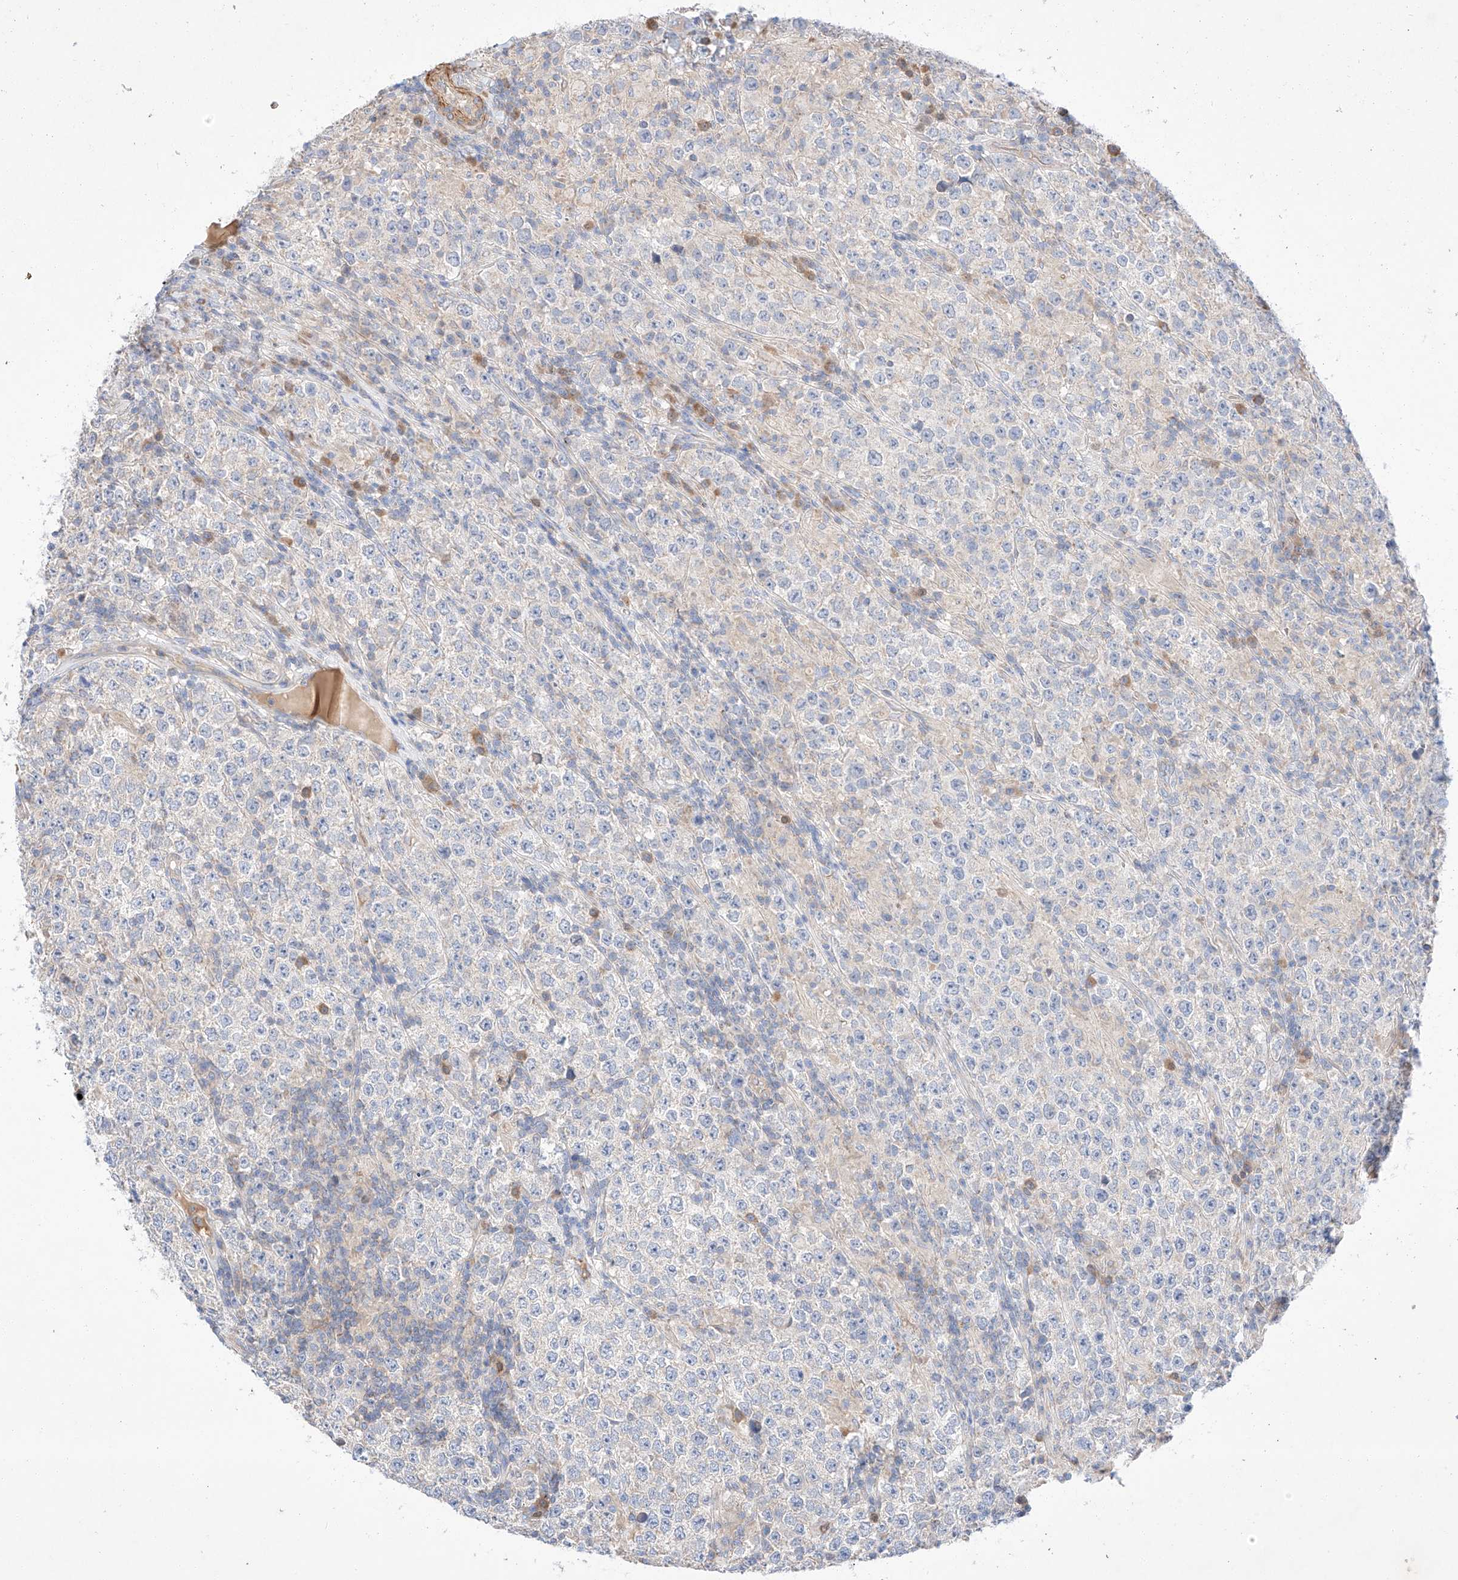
{"staining": {"intensity": "negative", "quantity": "none", "location": "none"}, "tissue": "testis cancer", "cell_type": "Tumor cells", "image_type": "cancer", "snomed": [{"axis": "morphology", "description": "Normal tissue, NOS"}, {"axis": "morphology", "description": "Urothelial carcinoma, High grade"}, {"axis": "morphology", "description": "Seminoma, NOS"}, {"axis": "morphology", "description": "Carcinoma, Embryonal, NOS"}, {"axis": "topography", "description": "Urinary bladder"}, {"axis": "topography", "description": "Testis"}], "caption": "Immunohistochemistry (IHC) of urothelial carcinoma (high-grade) (testis) demonstrates no staining in tumor cells. (Brightfield microscopy of DAB (3,3'-diaminobenzidine) IHC at high magnification).", "gene": "C6orf118", "patient": {"sex": "male", "age": 41}}